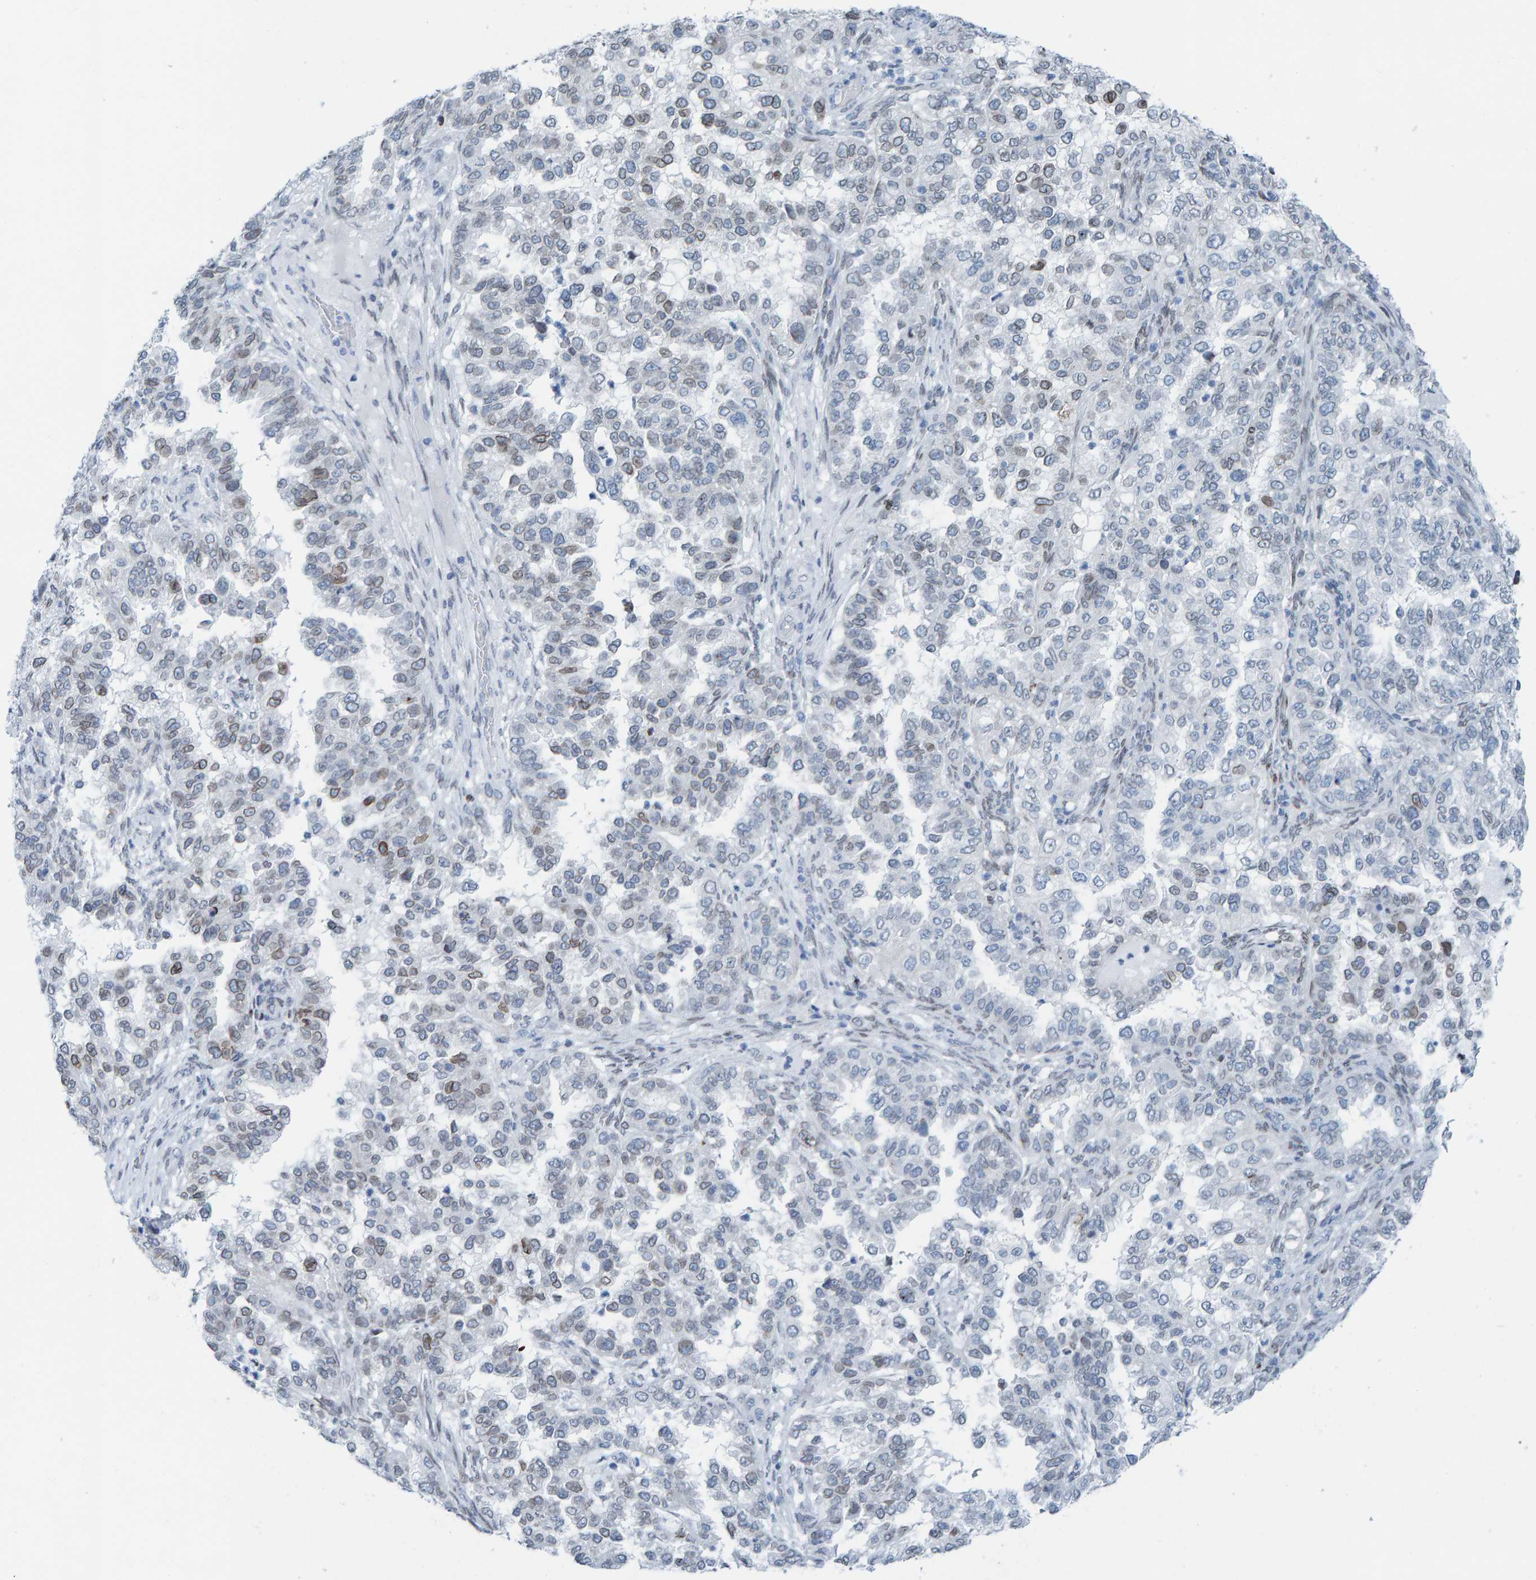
{"staining": {"intensity": "weak", "quantity": "<25%", "location": "cytoplasmic/membranous,nuclear"}, "tissue": "endometrial cancer", "cell_type": "Tumor cells", "image_type": "cancer", "snomed": [{"axis": "morphology", "description": "Adenocarcinoma, NOS"}, {"axis": "topography", "description": "Endometrium"}], "caption": "IHC histopathology image of neoplastic tissue: human endometrial cancer stained with DAB displays no significant protein staining in tumor cells.", "gene": "LMNB2", "patient": {"sex": "female", "age": 85}}